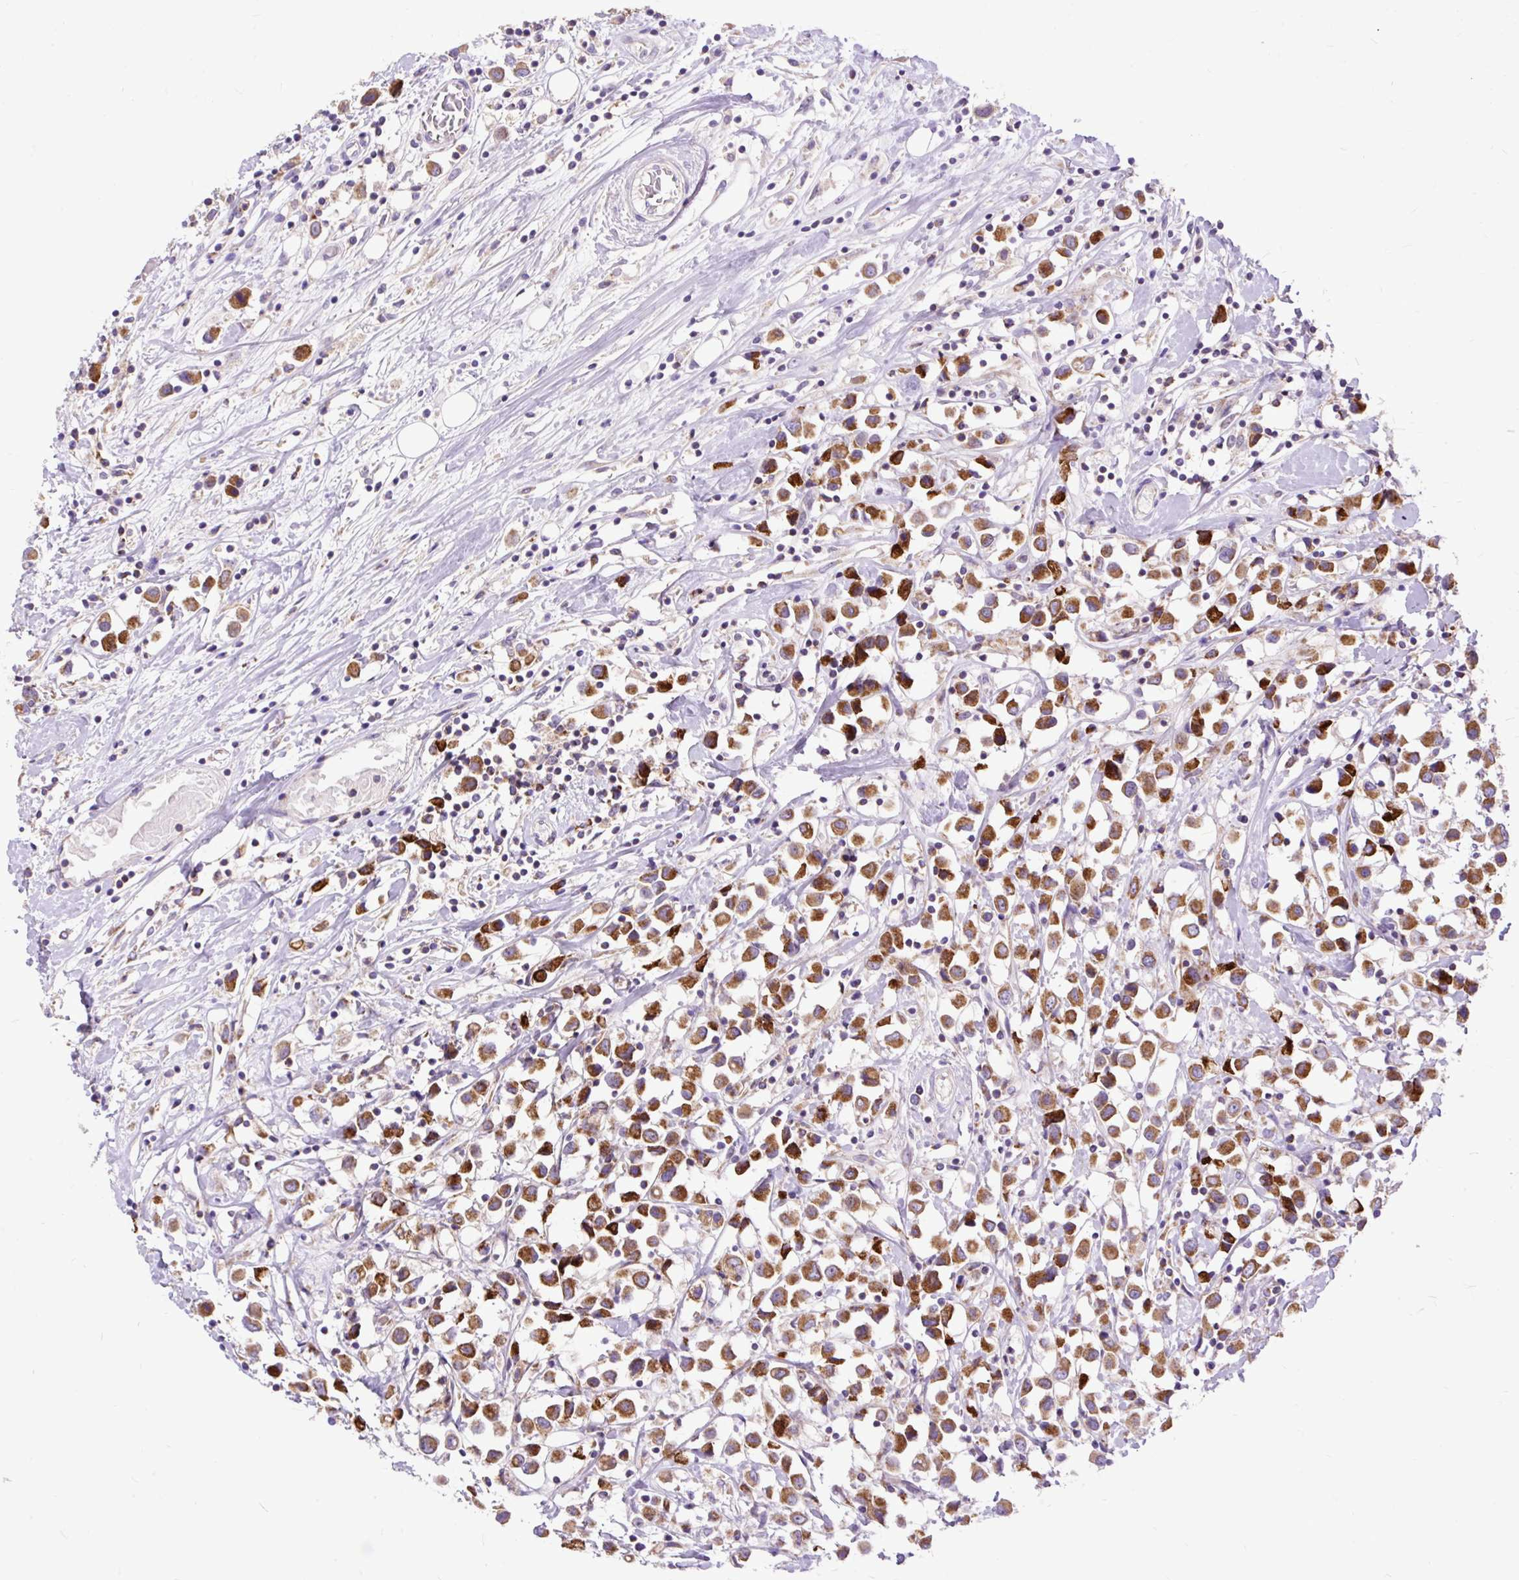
{"staining": {"intensity": "strong", "quantity": ">75%", "location": "cytoplasmic/membranous"}, "tissue": "breast cancer", "cell_type": "Tumor cells", "image_type": "cancer", "snomed": [{"axis": "morphology", "description": "Duct carcinoma"}, {"axis": "topography", "description": "Breast"}], "caption": "This photomicrograph exhibits immunohistochemistry (IHC) staining of breast cancer, with high strong cytoplasmic/membranous expression in about >75% of tumor cells.", "gene": "TOMM40", "patient": {"sex": "female", "age": 61}}